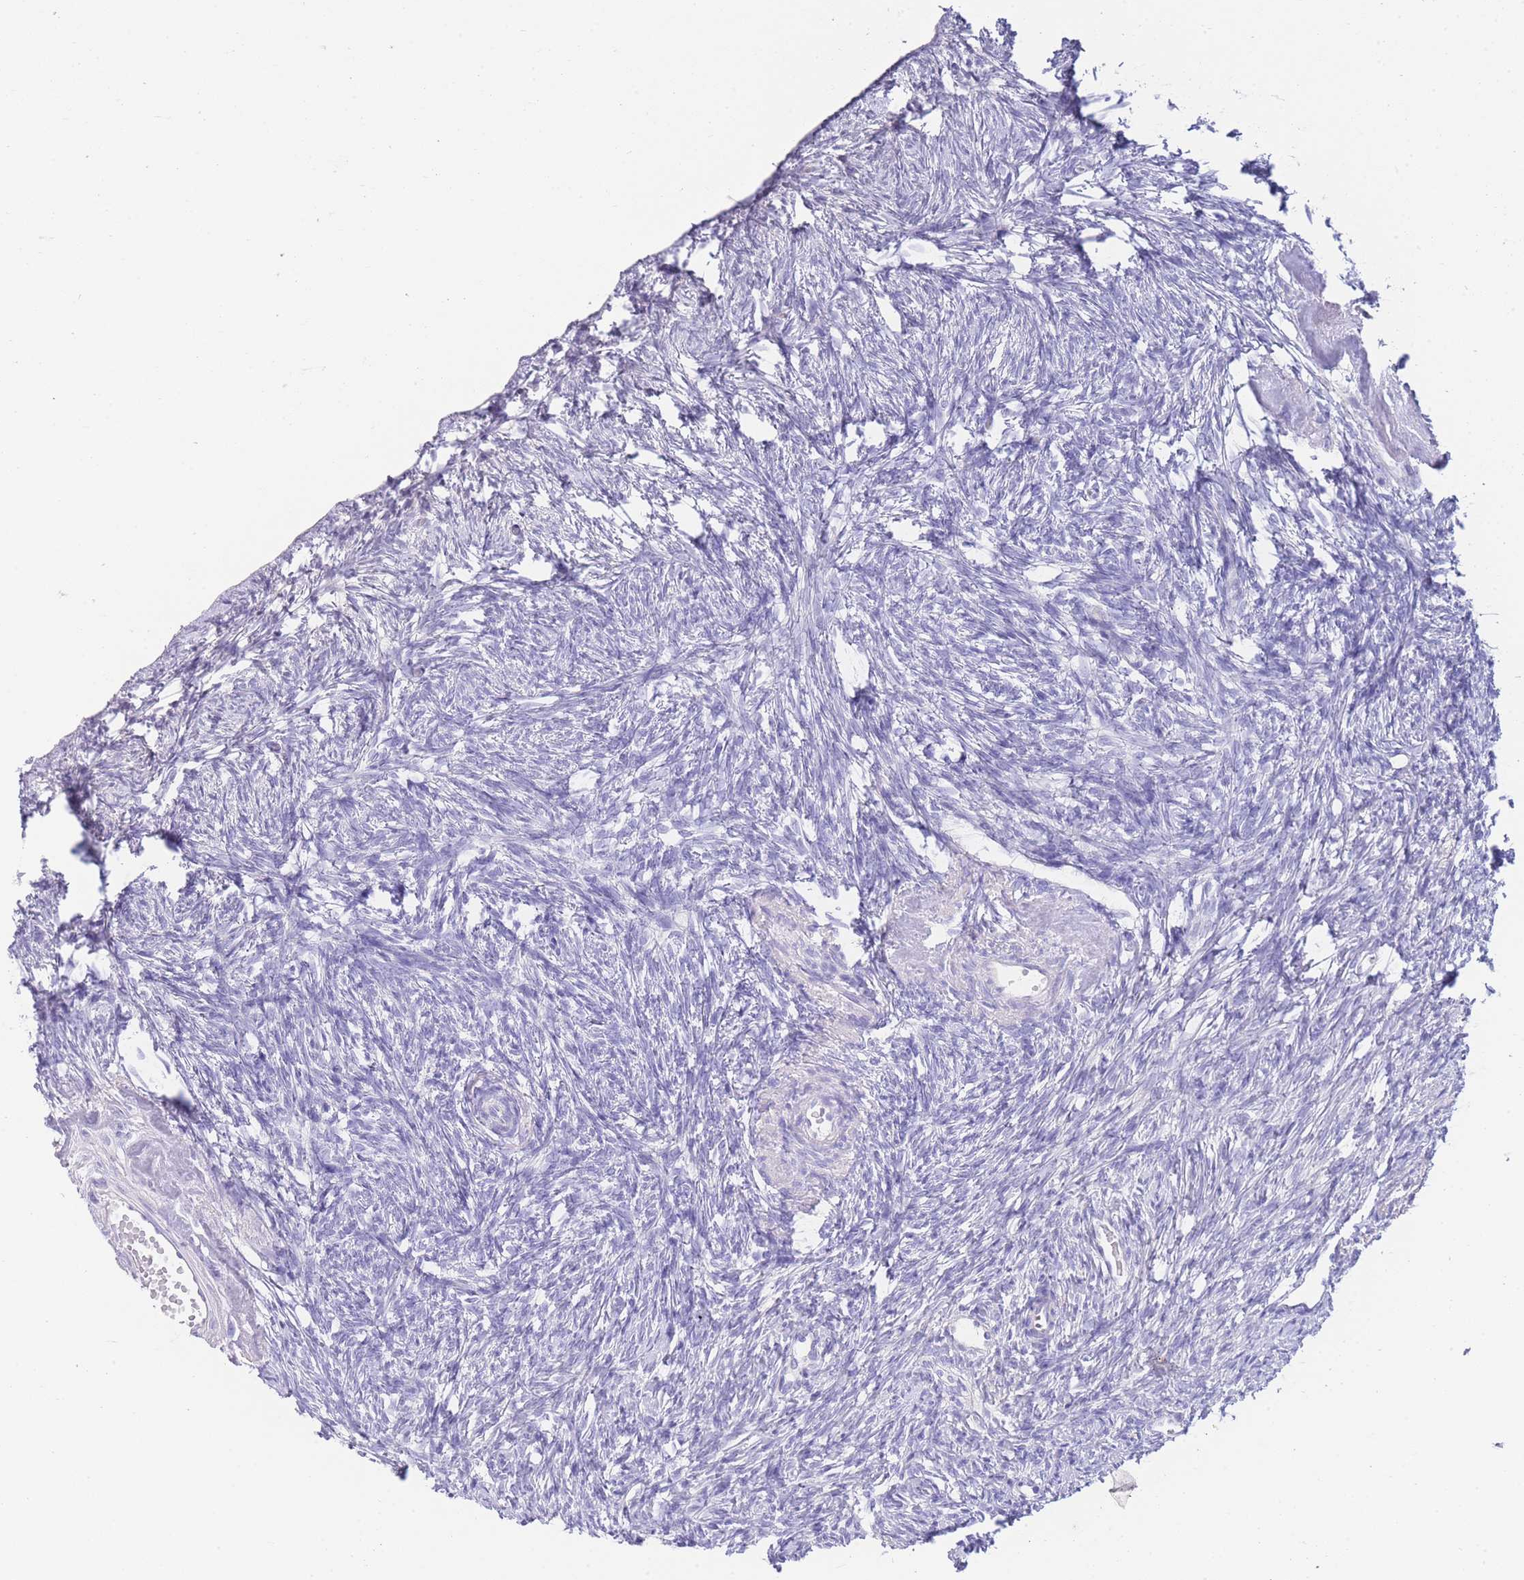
{"staining": {"intensity": "negative", "quantity": "none", "location": "none"}, "tissue": "ovary", "cell_type": "Ovarian stroma cells", "image_type": "normal", "snomed": [{"axis": "morphology", "description": "Normal tissue, NOS"}, {"axis": "topography", "description": "Ovary"}], "caption": "IHC micrograph of benign ovary: ovary stained with DAB (3,3'-diaminobenzidine) shows no significant protein expression in ovarian stroma cells. The staining was performed using DAB (3,3'-diaminobenzidine) to visualize the protein expression in brown, while the nuclei were stained in blue with hematoxylin (Magnification: 20x).", "gene": "LRRC37A2", "patient": {"sex": "female", "age": 51}}